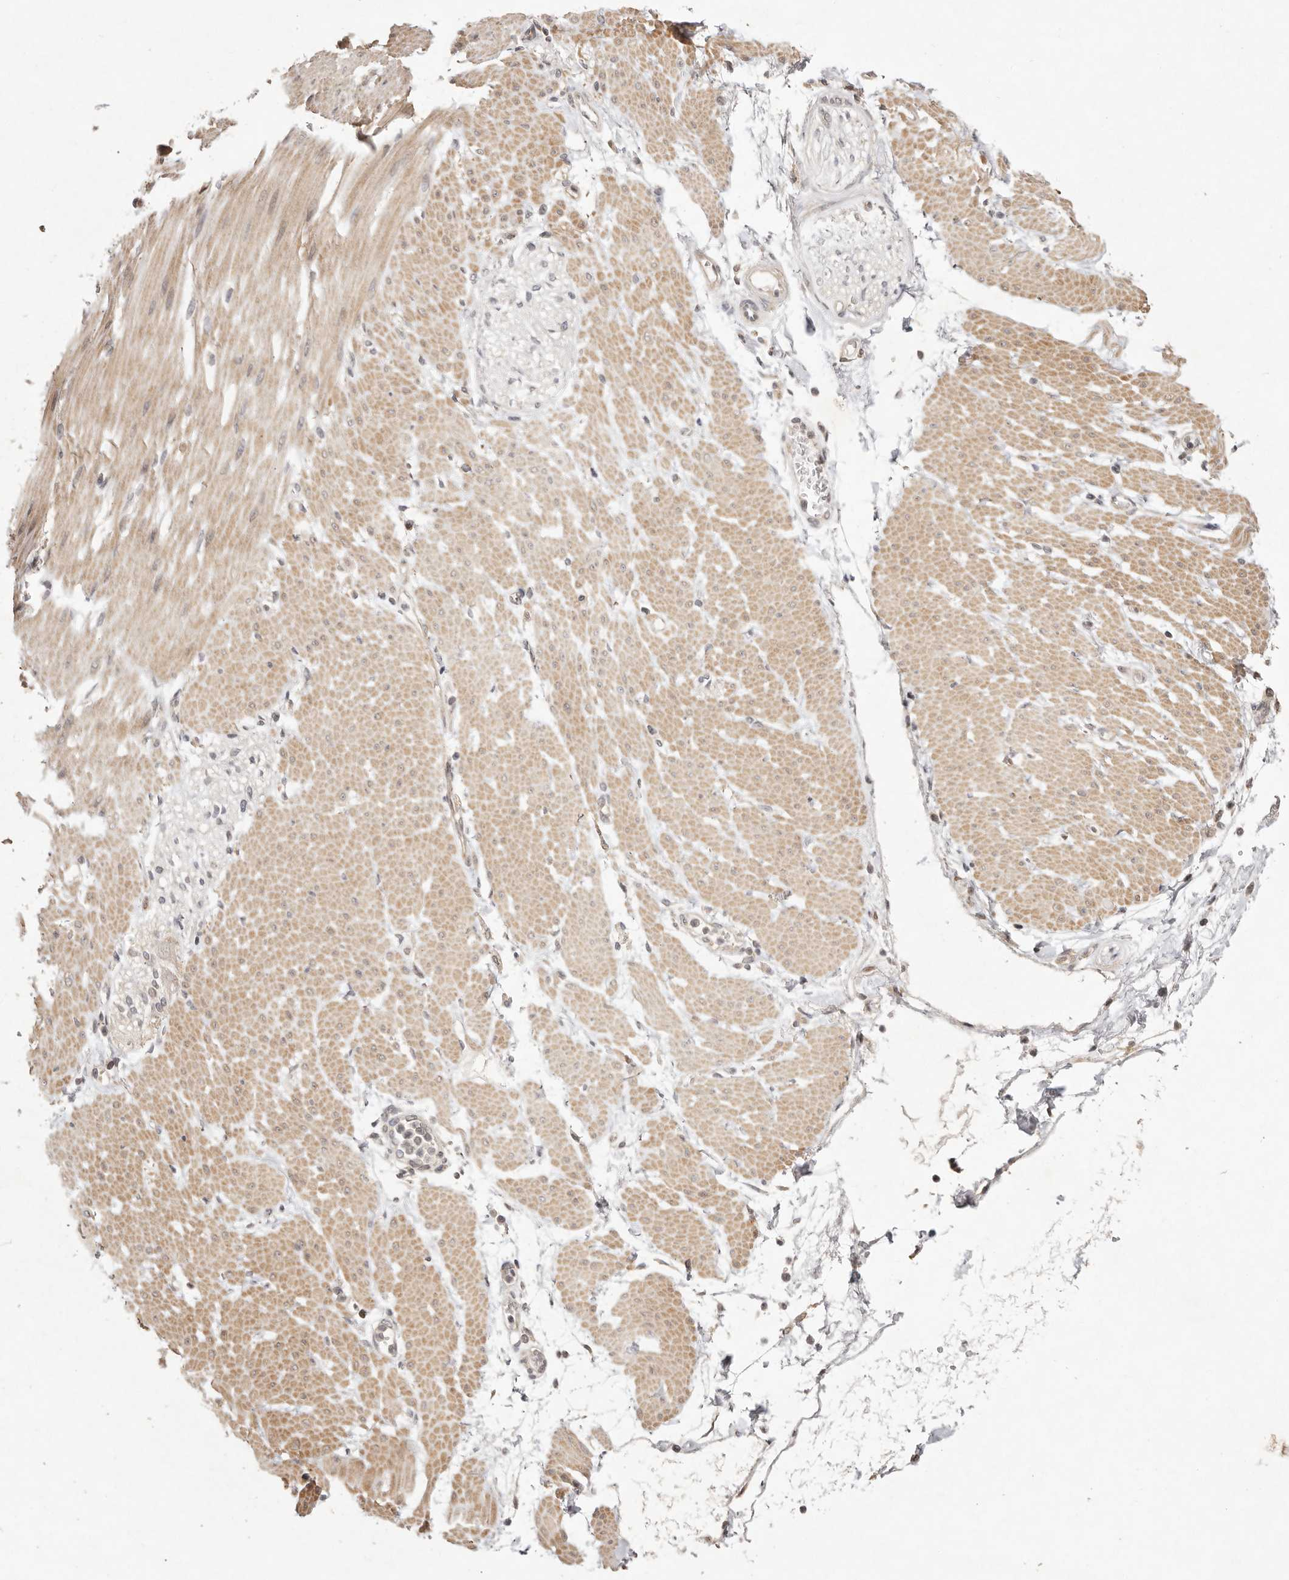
{"staining": {"intensity": "moderate", "quantity": ">75%", "location": "cytoplasmic/membranous"}, "tissue": "adipose tissue", "cell_type": "Adipocytes", "image_type": "normal", "snomed": [{"axis": "morphology", "description": "Normal tissue, NOS"}, {"axis": "morphology", "description": "Adenocarcinoma, NOS"}, {"axis": "topography", "description": "Duodenum"}, {"axis": "topography", "description": "Peripheral nerve tissue"}], "caption": "Adipose tissue stained with immunohistochemistry reveals moderate cytoplasmic/membranous staining in about >75% of adipocytes.", "gene": "BUD31", "patient": {"sex": "female", "age": 60}}